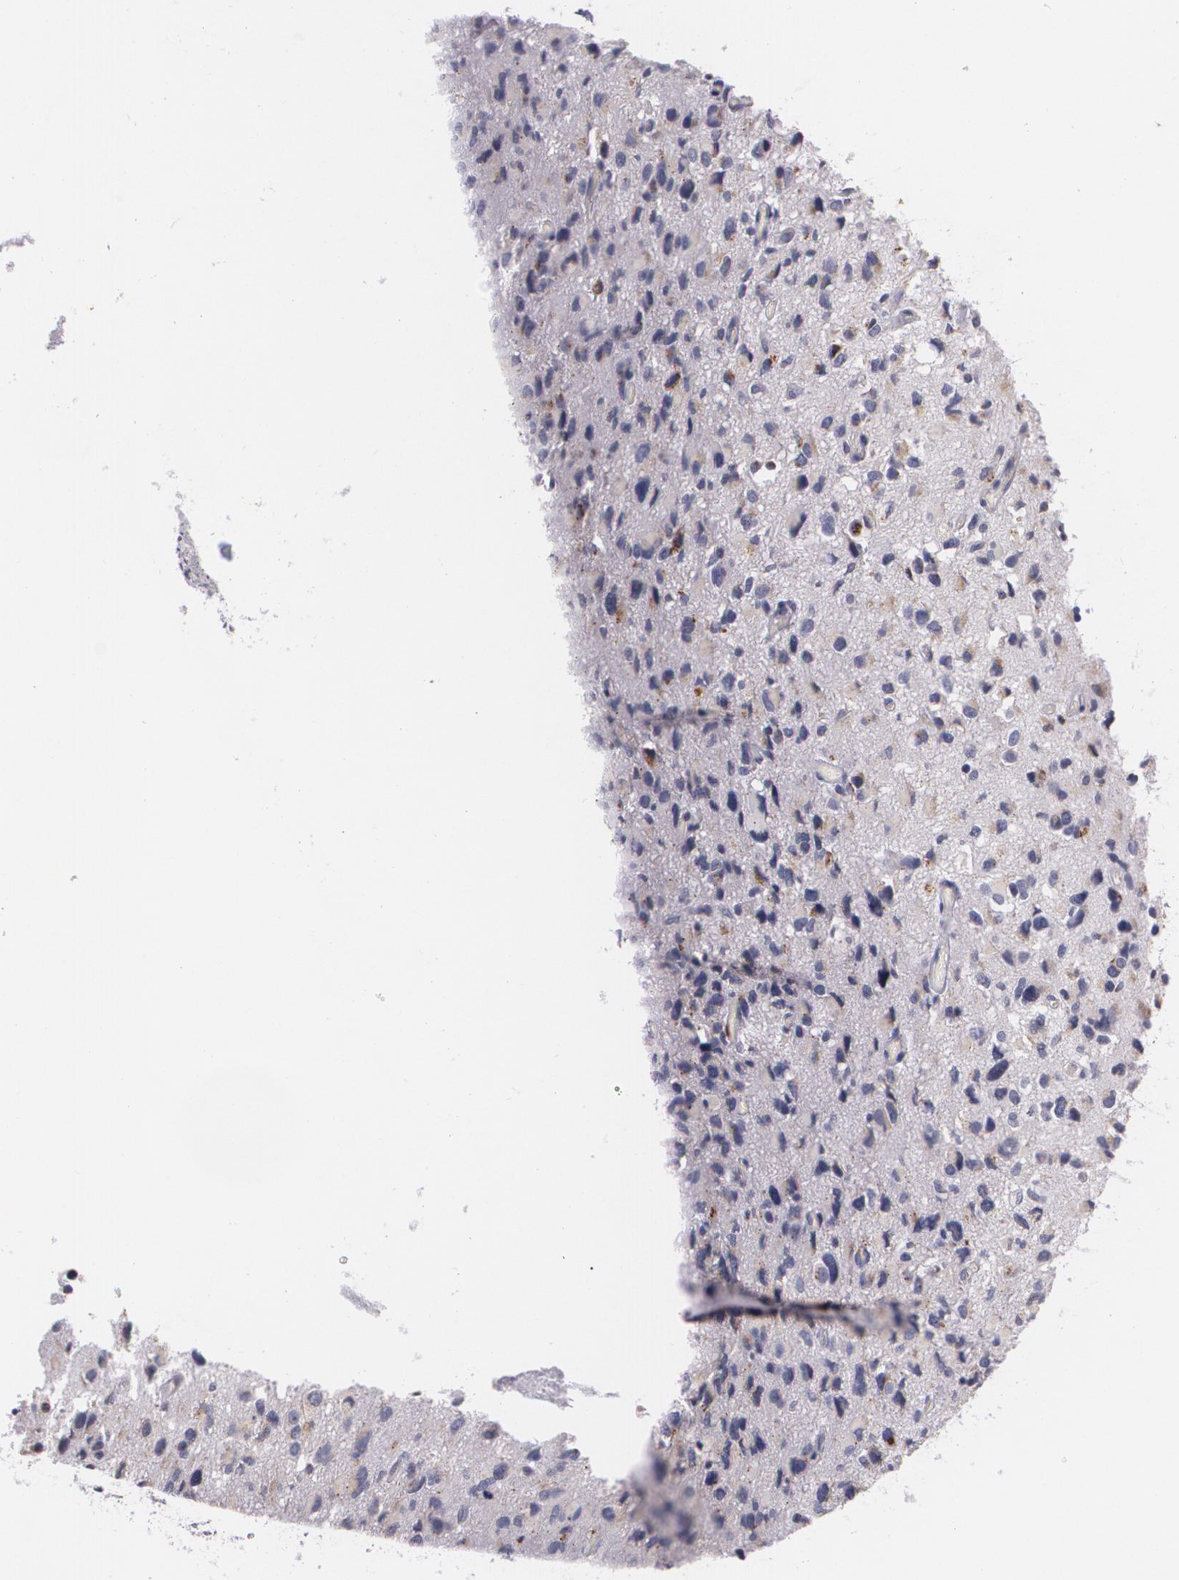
{"staining": {"intensity": "weak", "quantity": "<25%", "location": "cytoplasmic/membranous"}, "tissue": "glioma", "cell_type": "Tumor cells", "image_type": "cancer", "snomed": [{"axis": "morphology", "description": "Glioma, malignant, High grade"}, {"axis": "topography", "description": "Brain"}], "caption": "Immunohistochemistry (IHC) micrograph of neoplastic tissue: human glioma stained with DAB exhibits no significant protein expression in tumor cells.", "gene": "CILK1", "patient": {"sex": "male", "age": 69}}